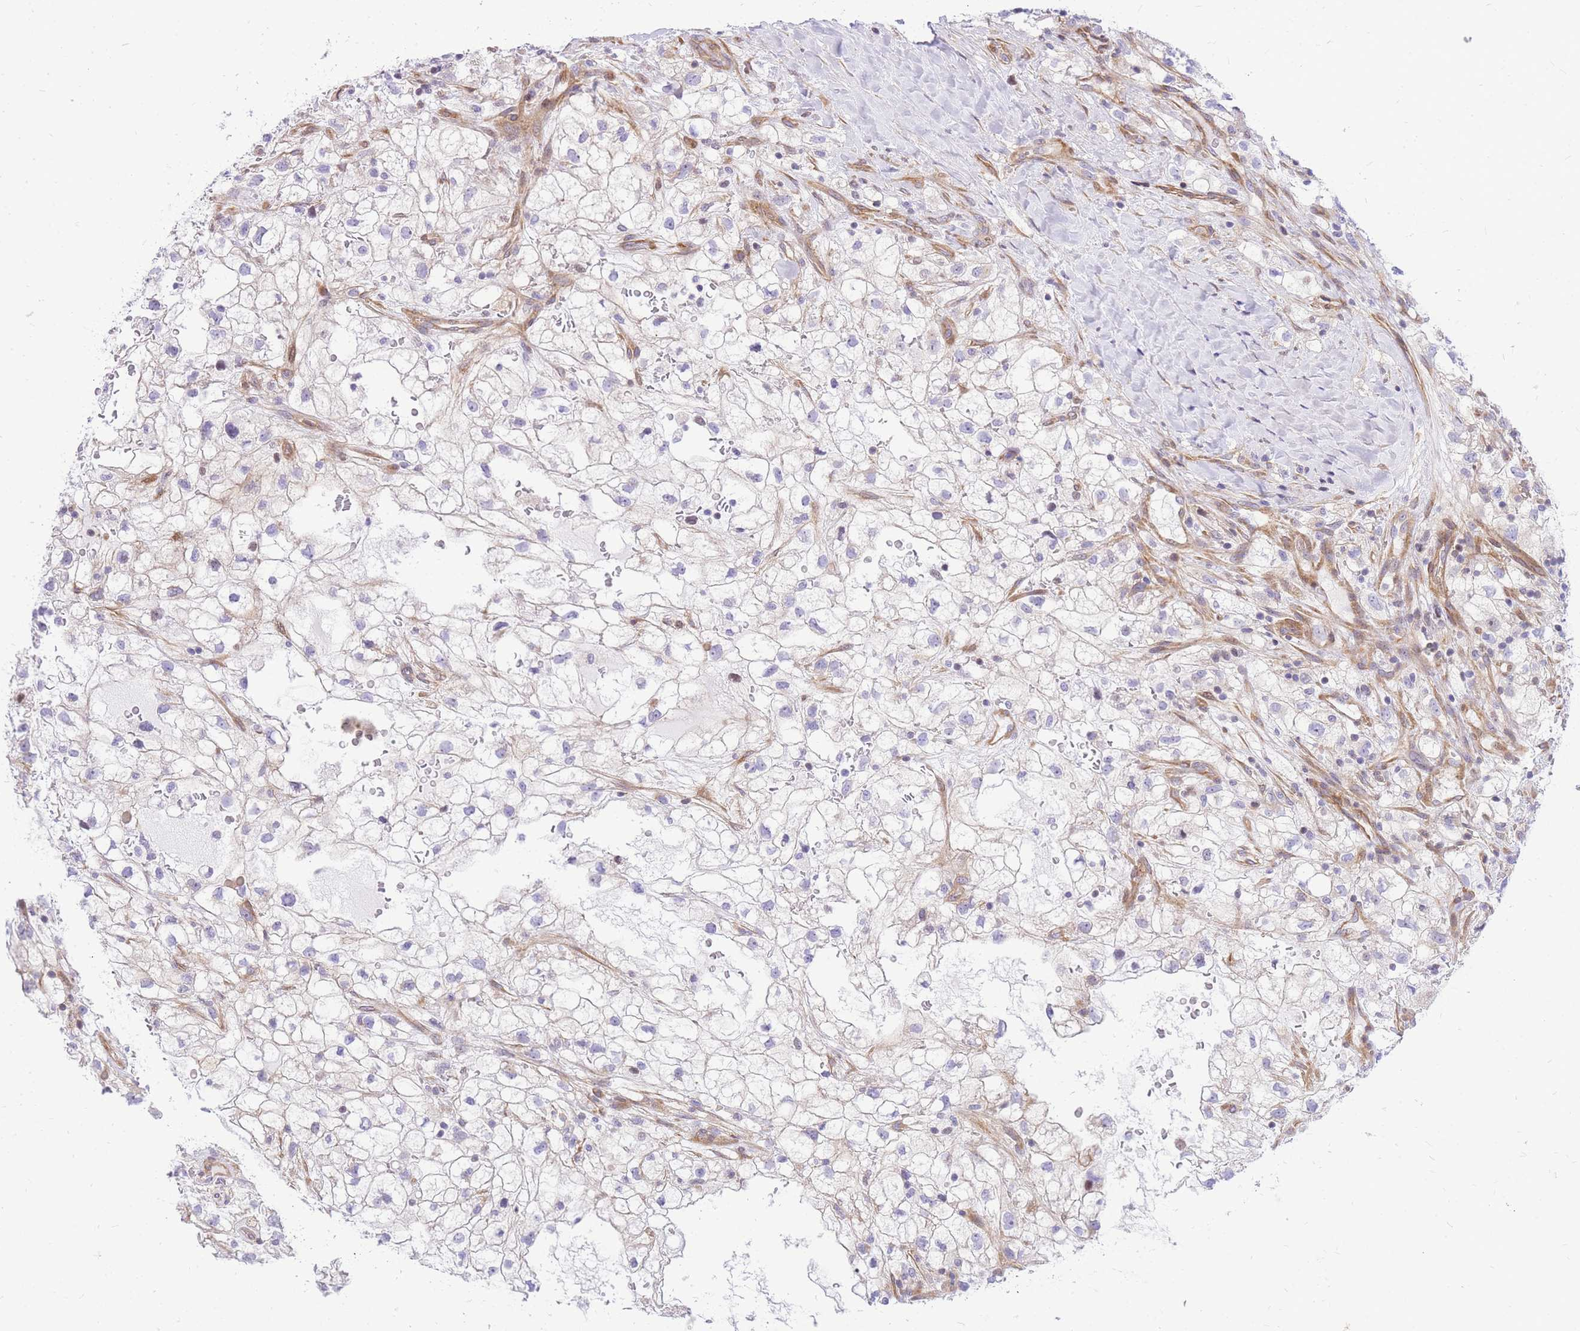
{"staining": {"intensity": "negative", "quantity": "none", "location": "none"}, "tissue": "renal cancer", "cell_type": "Tumor cells", "image_type": "cancer", "snomed": [{"axis": "morphology", "description": "Adenocarcinoma, NOS"}, {"axis": "topography", "description": "Kidney"}], "caption": "IHC of human adenocarcinoma (renal) shows no positivity in tumor cells.", "gene": "S100PBP", "patient": {"sex": "male", "age": 59}}